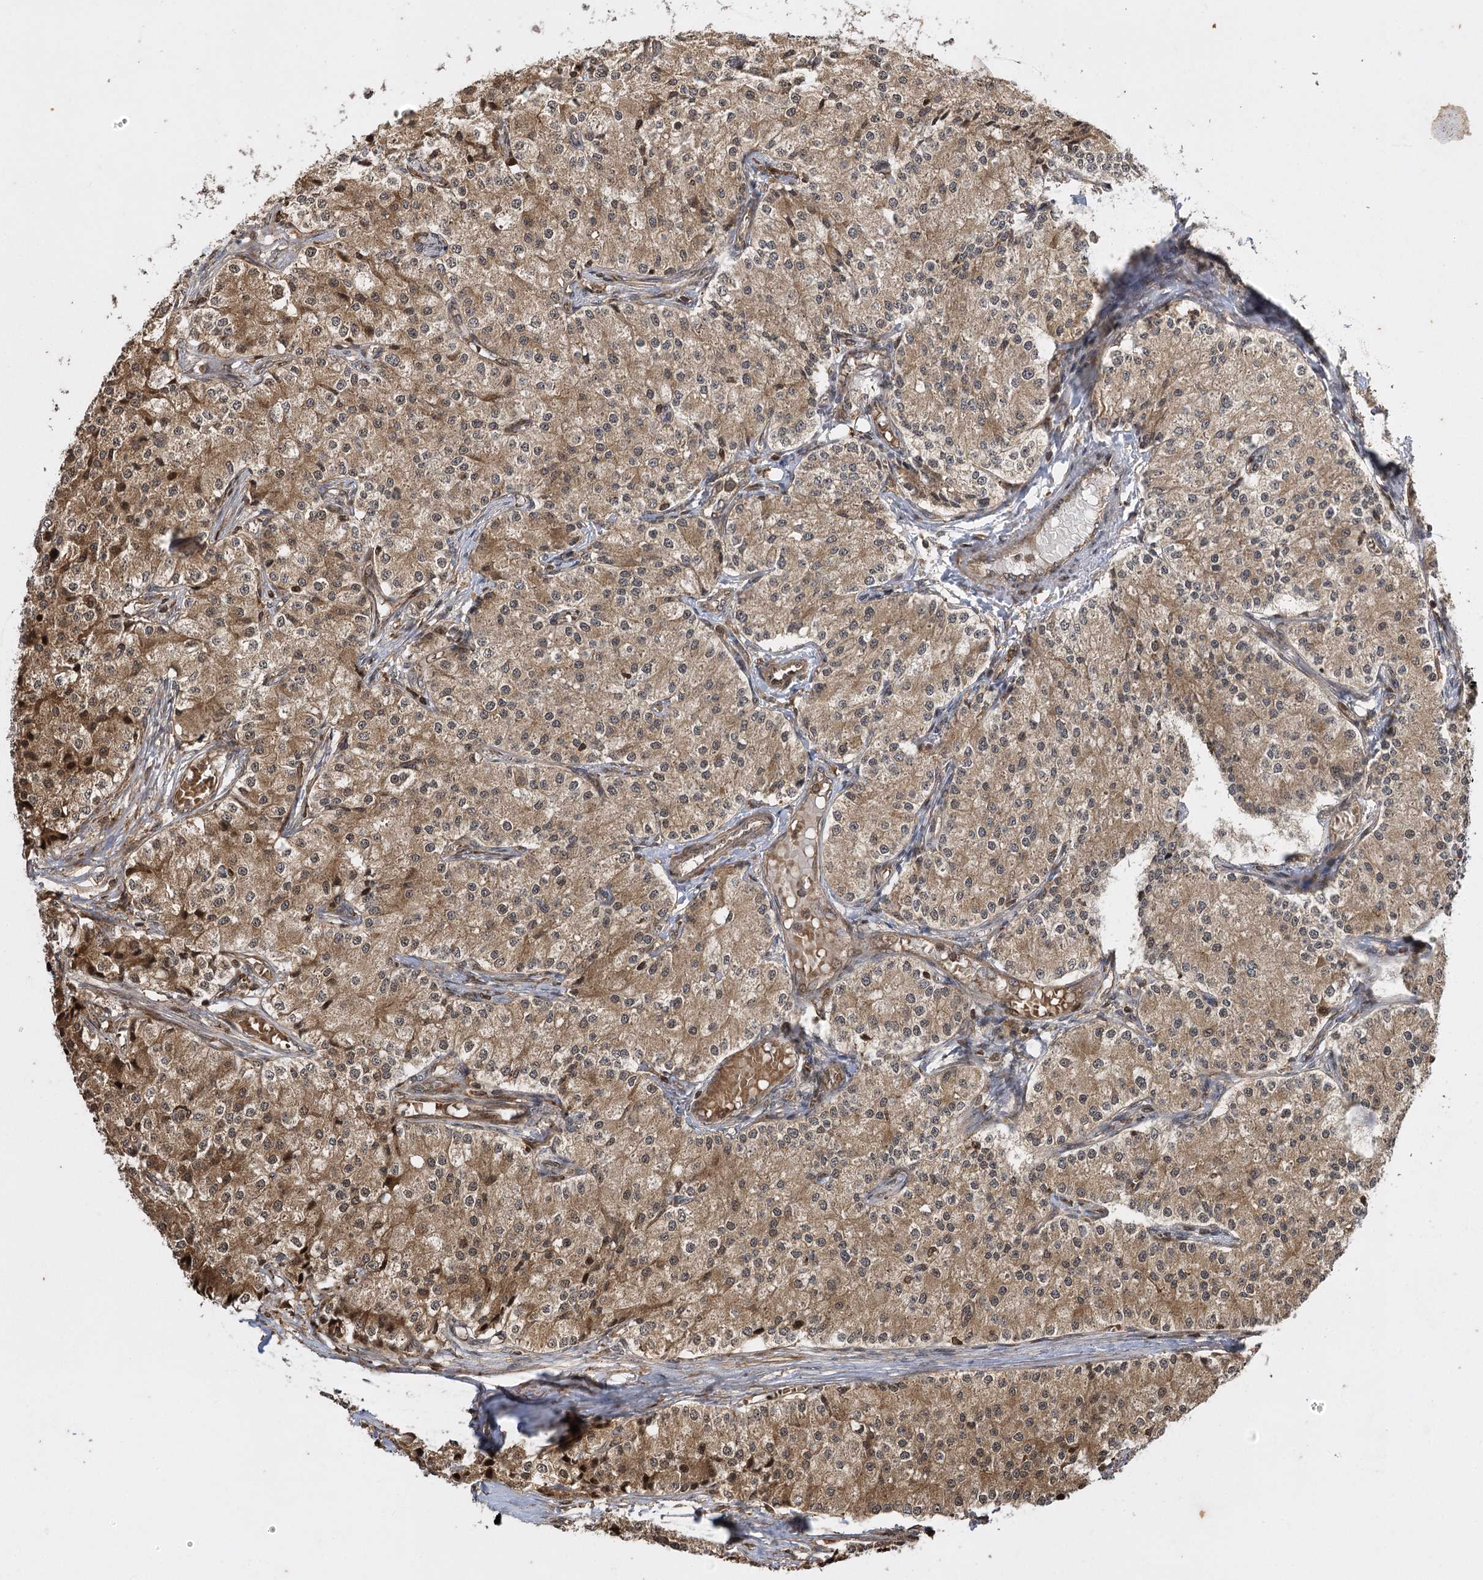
{"staining": {"intensity": "moderate", "quantity": ">75%", "location": "cytoplasmic/membranous"}, "tissue": "carcinoid", "cell_type": "Tumor cells", "image_type": "cancer", "snomed": [{"axis": "morphology", "description": "Carcinoid, malignant, NOS"}, {"axis": "topography", "description": "Colon"}], "caption": "Immunohistochemistry (IHC) micrograph of carcinoid stained for a protein (brown), which reveals medium levels of moderate cytoplasmic/membranous staining in approximately >75% of tumor cells.", "gene": "IL11RA", "patient": {"sex": "female", "age": 52}}